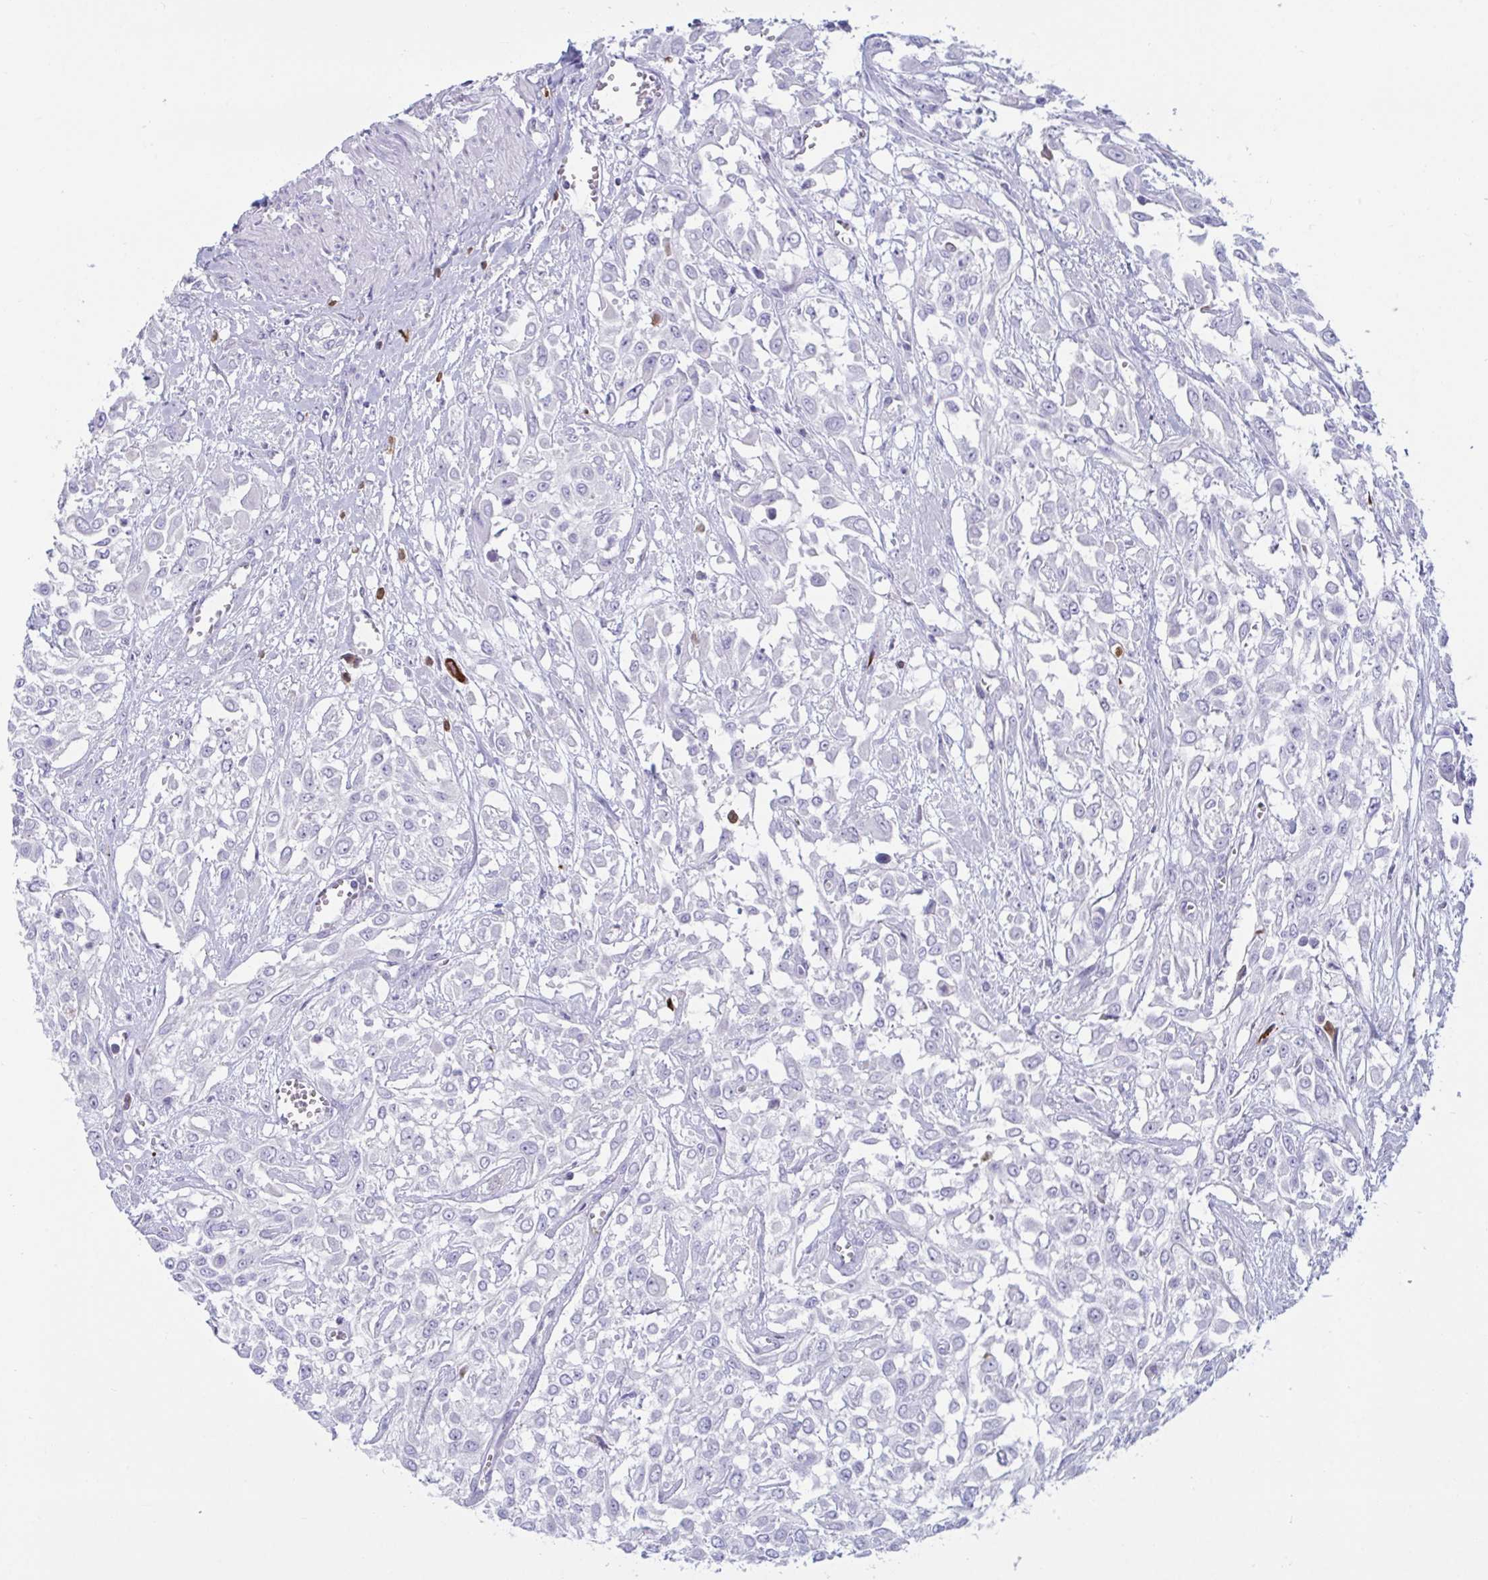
{"staining": {"intensity": "negative", "quantity": "none", "location": "none"}, "tissue": "urothelial cancer", "cell_type": "Tumor cells", "image_type": "cancer", "snomed": [{"axis": "morphology", "description": "Urothelial carcinoma, High grade"}, {"axis": "topography", "description": "Urinary bladder"}], "caption": "IHC histopathology image of urothelial cancer stained for a protein (brown), which exhibits no staining in tumor cells.", "gene": "TAS2R38", "patient": {"sex": "male", "age": 57}}